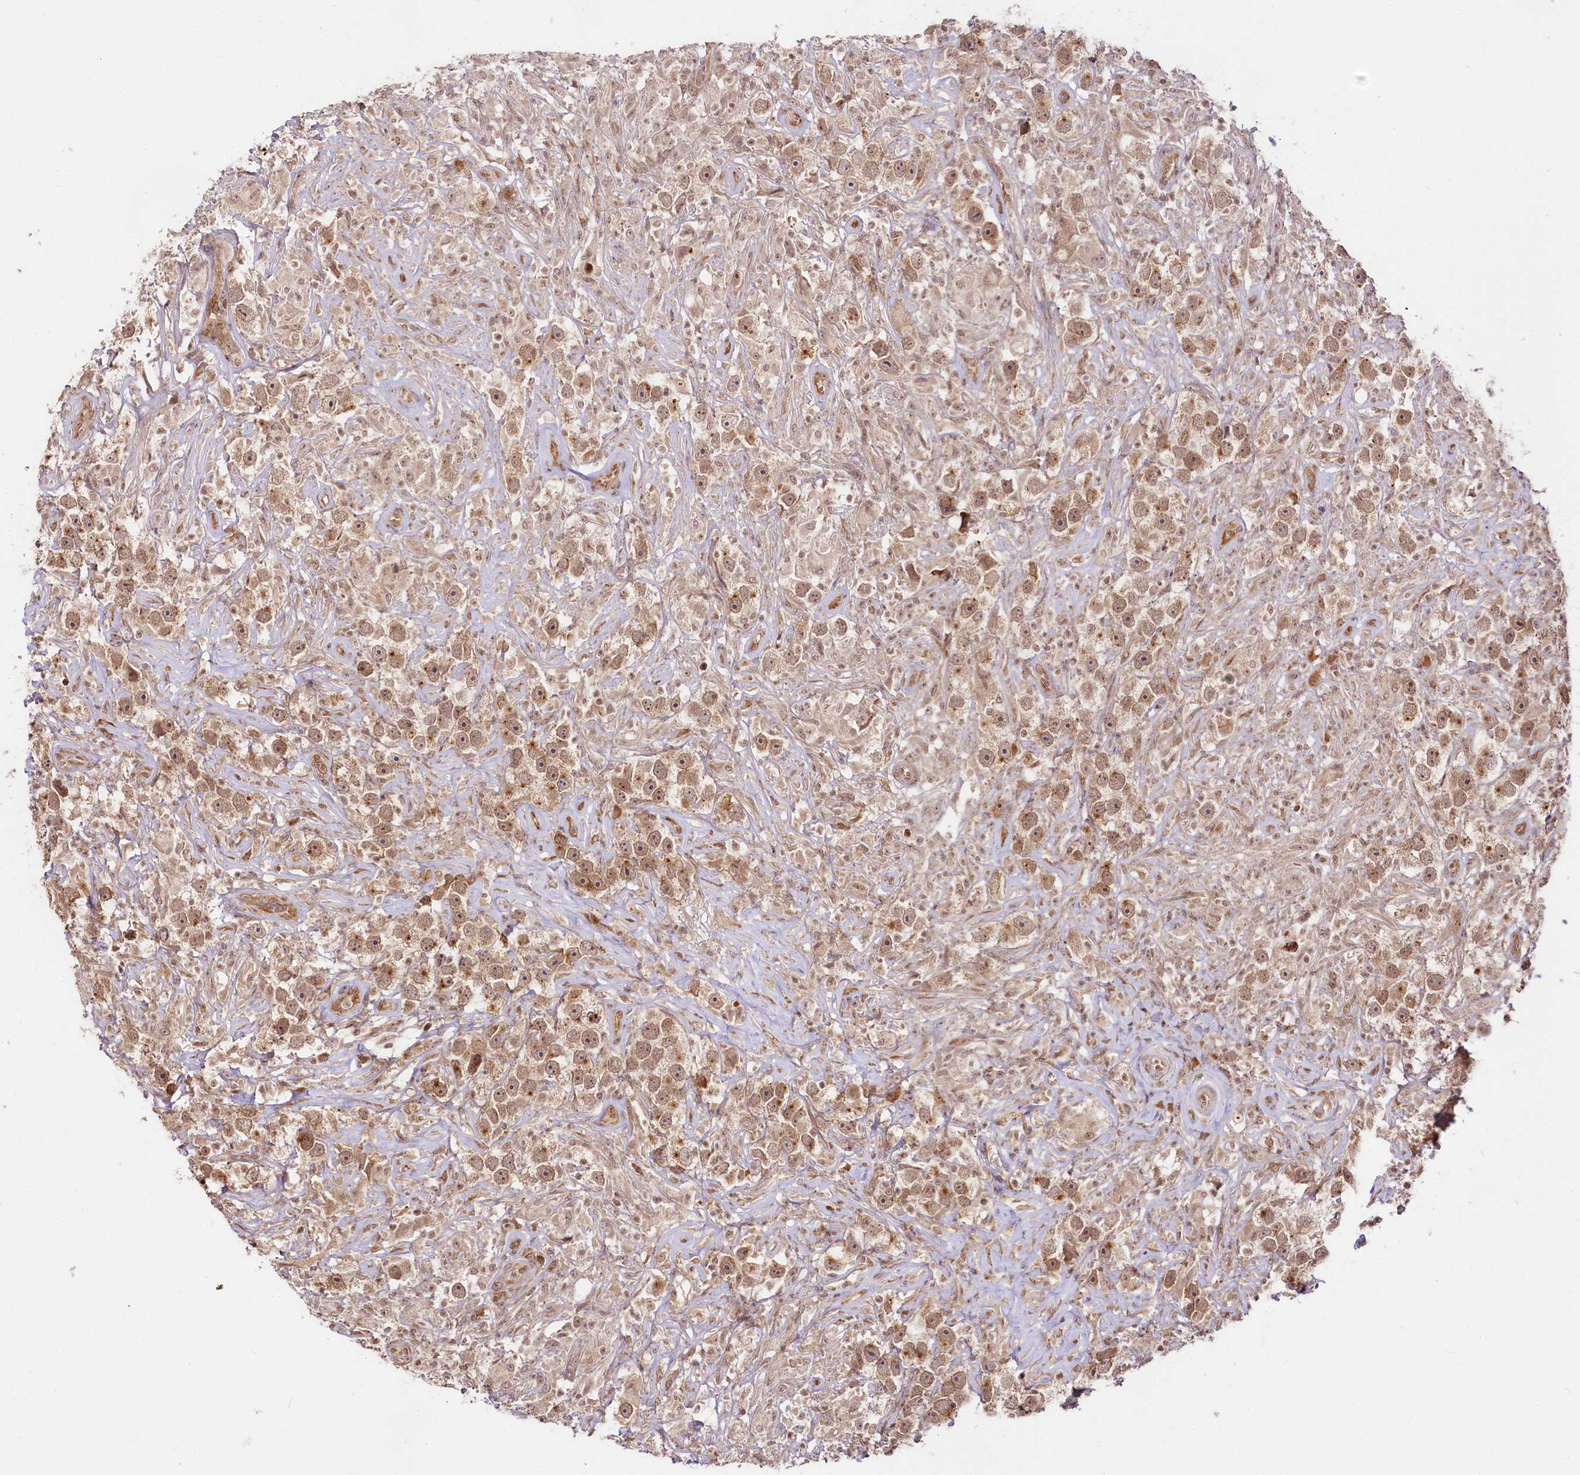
{"staining": {"intensity": "moderate", "quantity": ">75%", "location": "cytoplasmic/membranous,nuclear"}, "tissue": "testis cancer", "cell_type": "Tumor cells", "image_type": "cancer", "snomed": [{"axis": "morphology", "description": "Seminoma, NOS"}, {"axis": "topography", "description": "Testis"}], "caption": "Tumor cells reveal moderate cytoplasmic/membranous and nuclear expression in approximately >75% of cells in testis cancer.", "gene": "ENSG00000144785", "patient": {"sex": "male", "age": 49}}